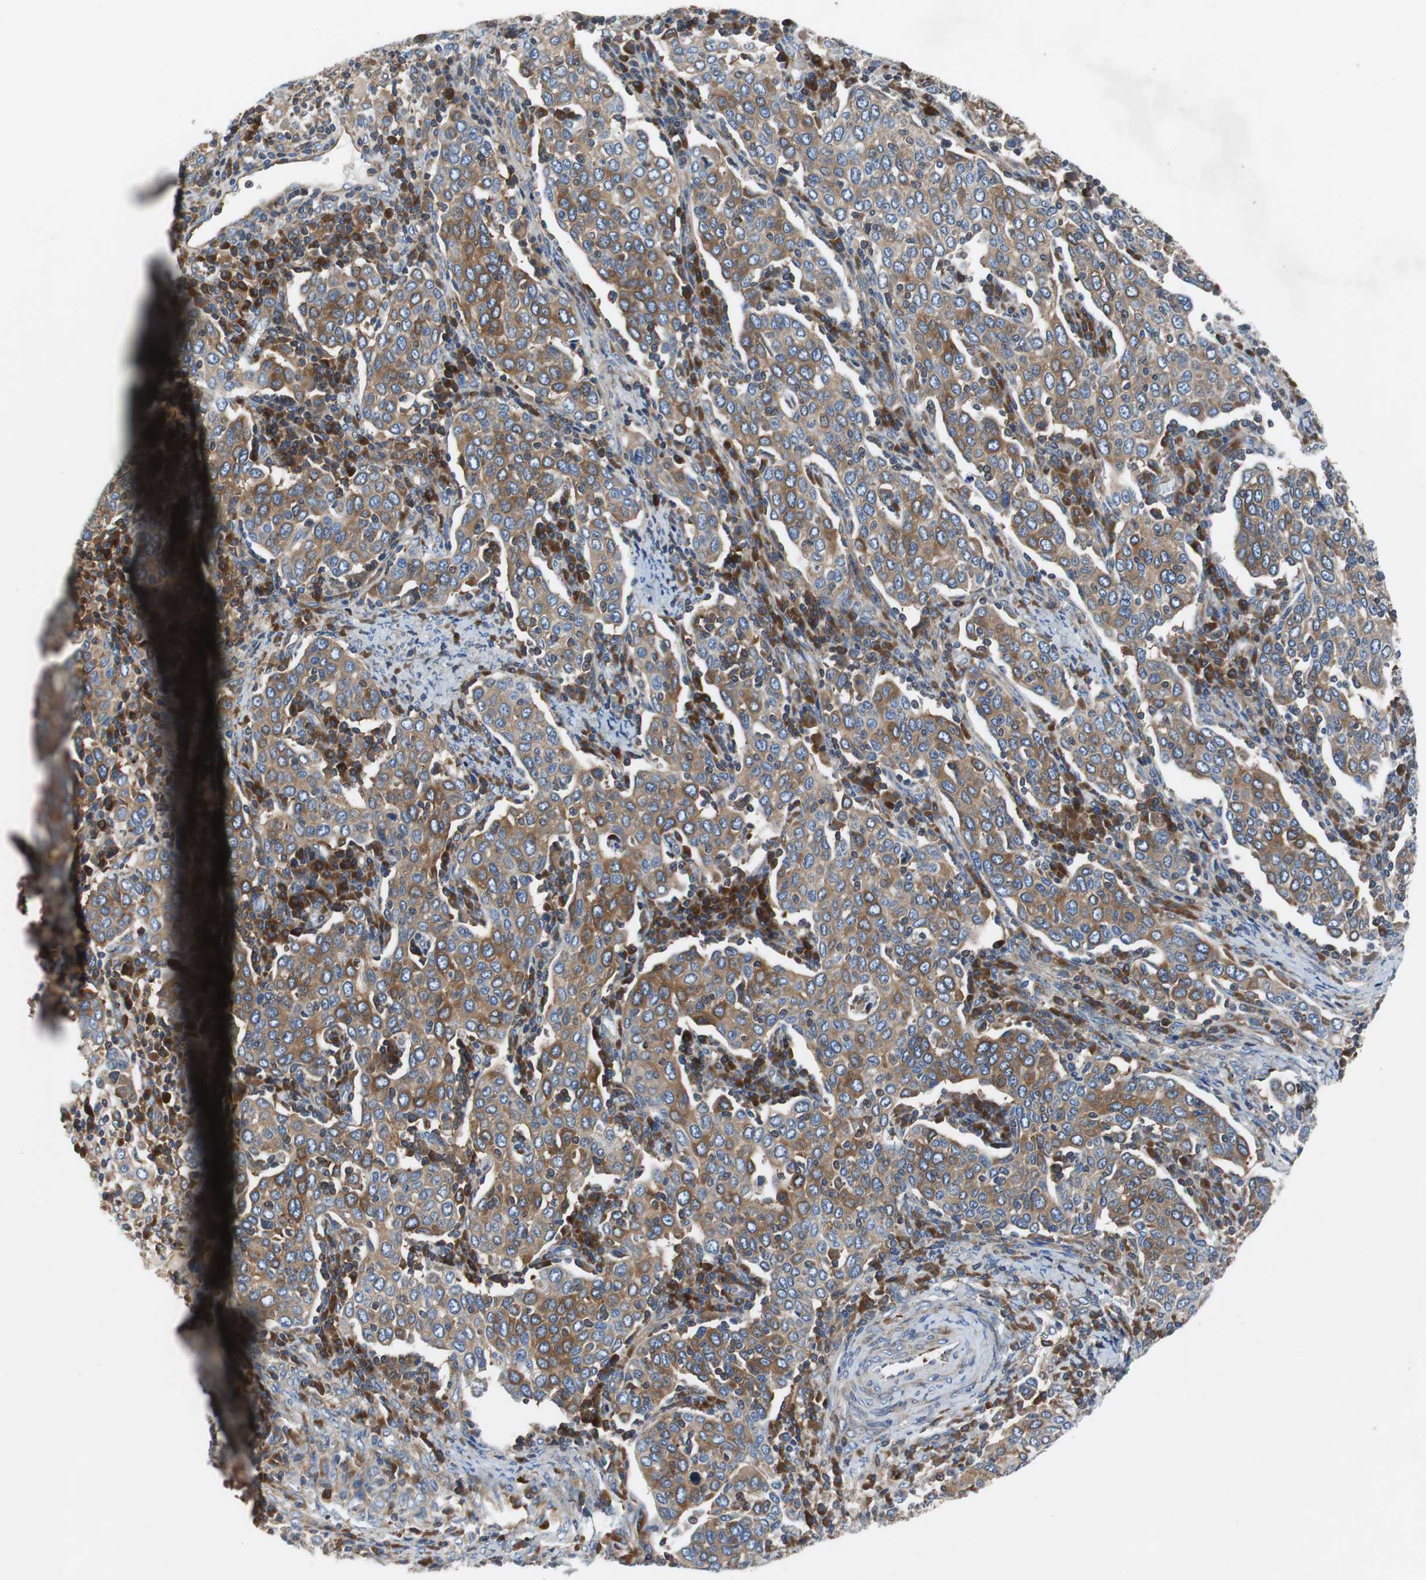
{"staining": {"intensity": "moderate", "quantity": ">75%", "location": "cytoplasmic/membranous"}, "tissue": "cervical cancer", "cell_type": "Tumor cells", "image_type": "cancer", "snomed": [{"axis": "morphology", "description": "Squamous cell carcinoma, NOS"}, {"axis": "topography", "description": "Cervix"}], "caption": "Approximately >75% of tumor cells in human squamous cell carcinoma (cervical) display moderate cytoplasmic/membranous protein positivity as visualized by brown immunohistochemical staining.", "gene": "GYS1", "patient": {"sex": "female", "age": 40}}